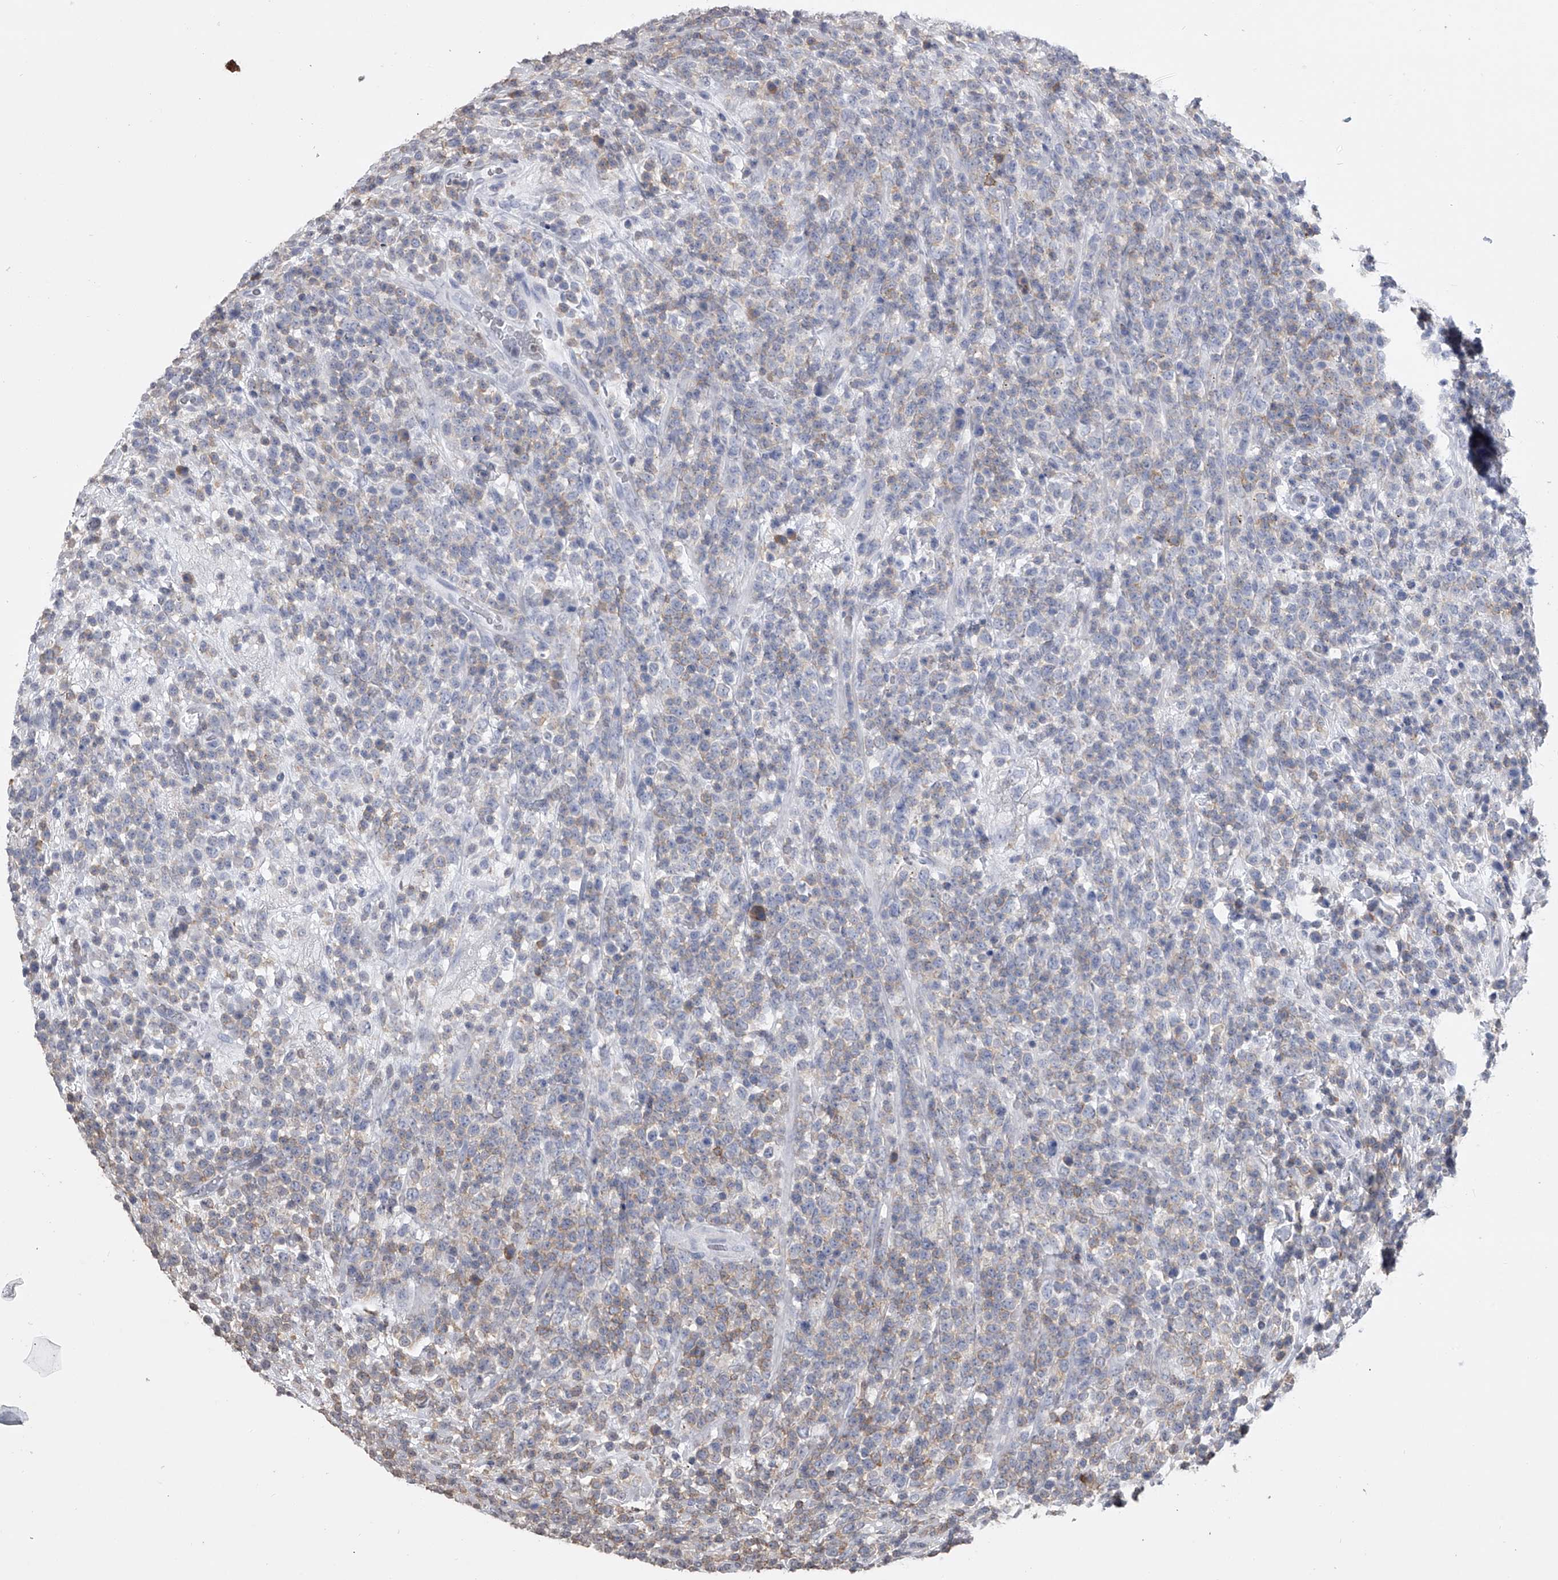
{"staining": {"intensity": "moderate", "quantity": "<25%", "location": "cytoplasmic/membranous"}, "tissue": "lymphoma", "cell_type": "Tumor cells", "image_type": "cancer", "snomed": [{"axis": "morphology", "description": "Malignant lymphoma, non-Hodgkin's type, High grade"}, {"axis": "topography", "description": "Colon"}], "caption": "High-power microscopy captured an immunohistochemistry (IHC) photomicrograph of malignant lymphoma, non-Hodgkin's type (high-grade), revealing moderate cytoplasmic/membranous staining in about <25% of tumor cells. (Stains: DAB in brown, nuclei in blue, Microscopy: brightfield microscopy at high magnification).", "gene": "TASP1", "patient": {"sex": "female", "age": 53}}